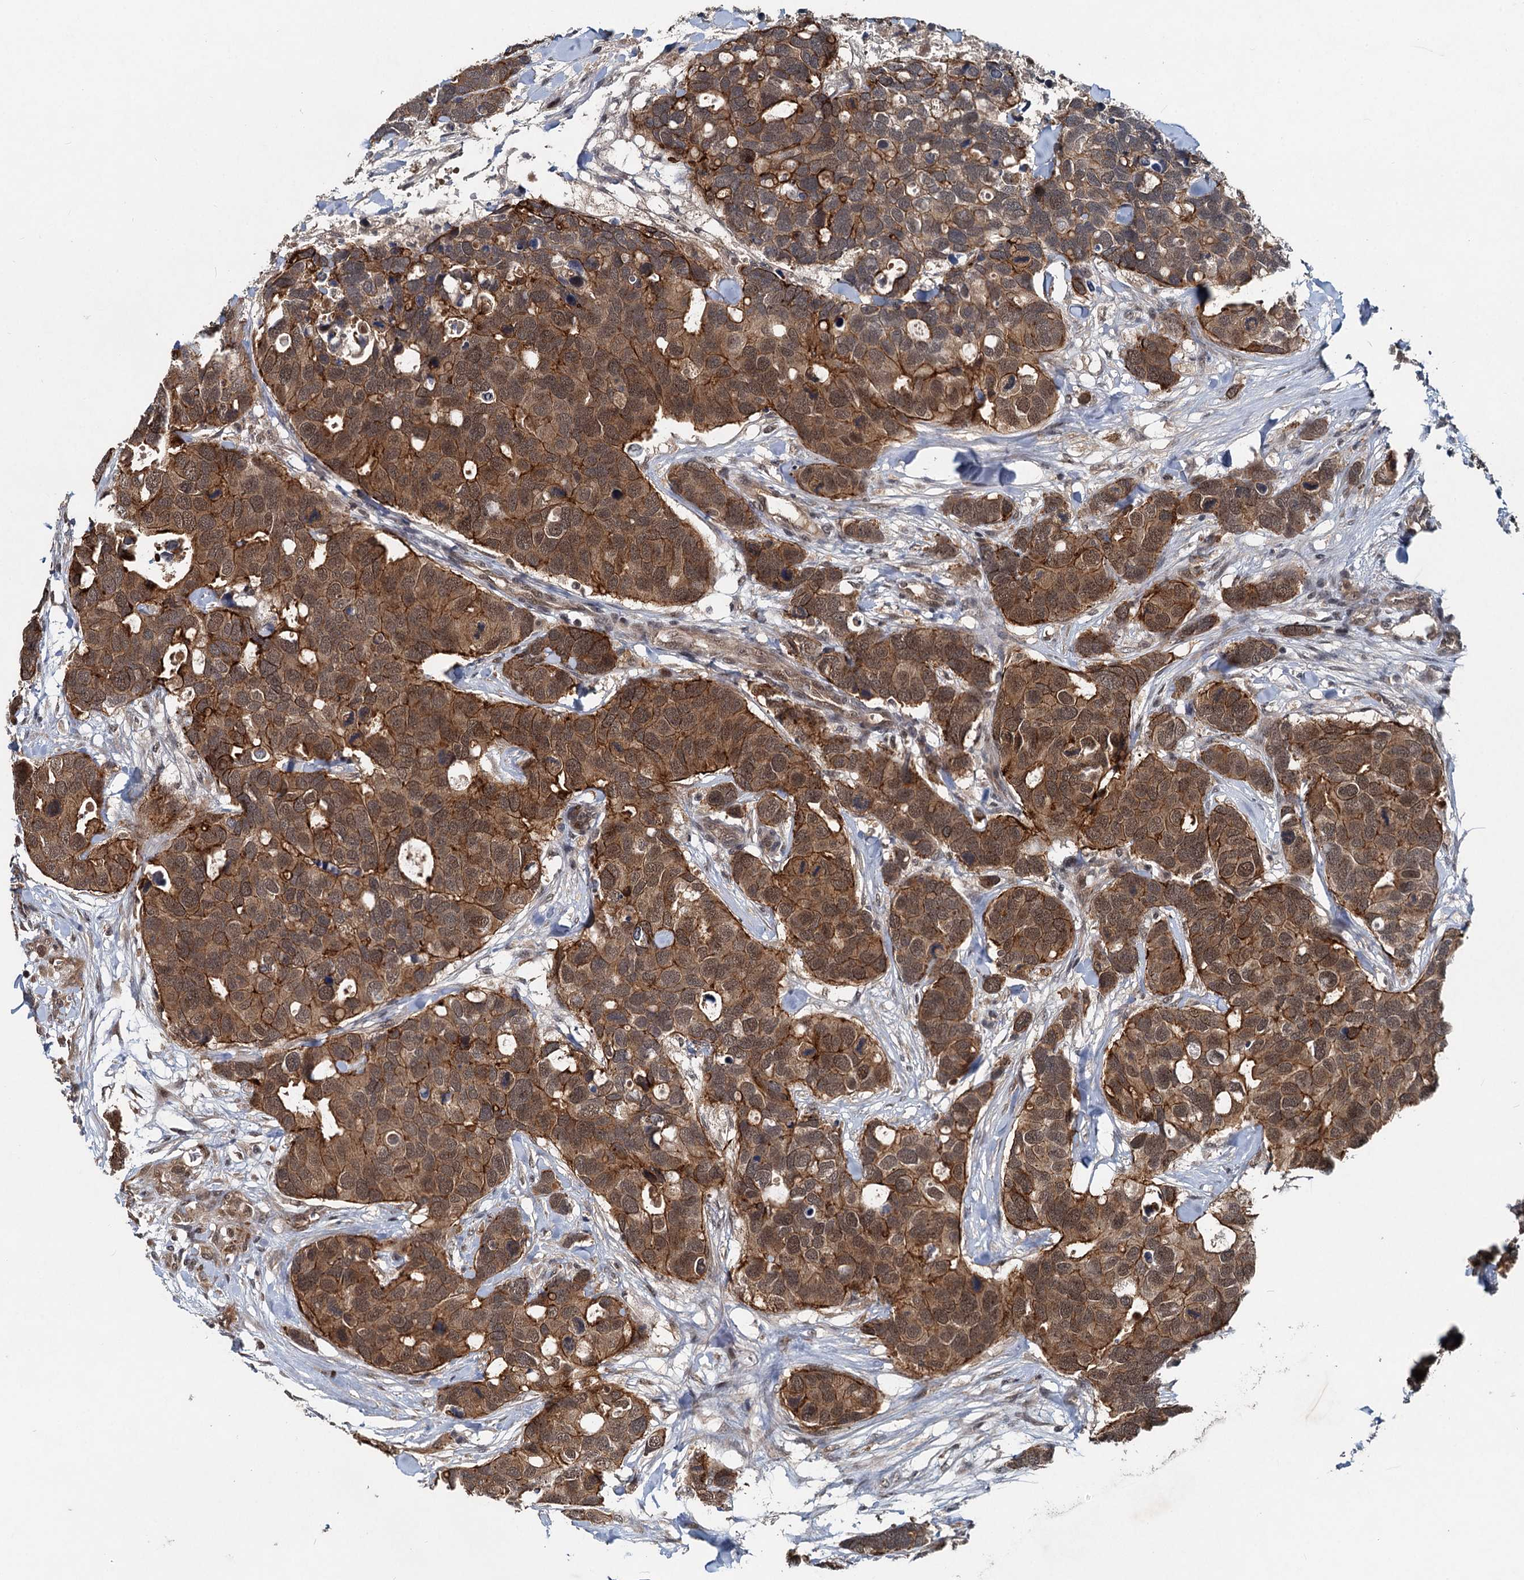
{"staining": {"intensity": "moderate", "quantity": ">75%", "location": "cytoplasmic/membranous,nuclear"}, "tissue": "breast cancer", "cell_type": "Tumor cells", "image_type": "cancer", "snomed": [{"axis": "morphology", "description": "Duct carcinoma"}, {"axis": "topography", "description": "Breast"}], "caption": "Protein analysis of breast infiltrating ductal carcinoma tissue displays moderate cytoplasmic/membranous and nuclear positivity in about >75% of tumor cells.", "gene": "RITA1", "patient": {"sex": "female", "age": 83}}